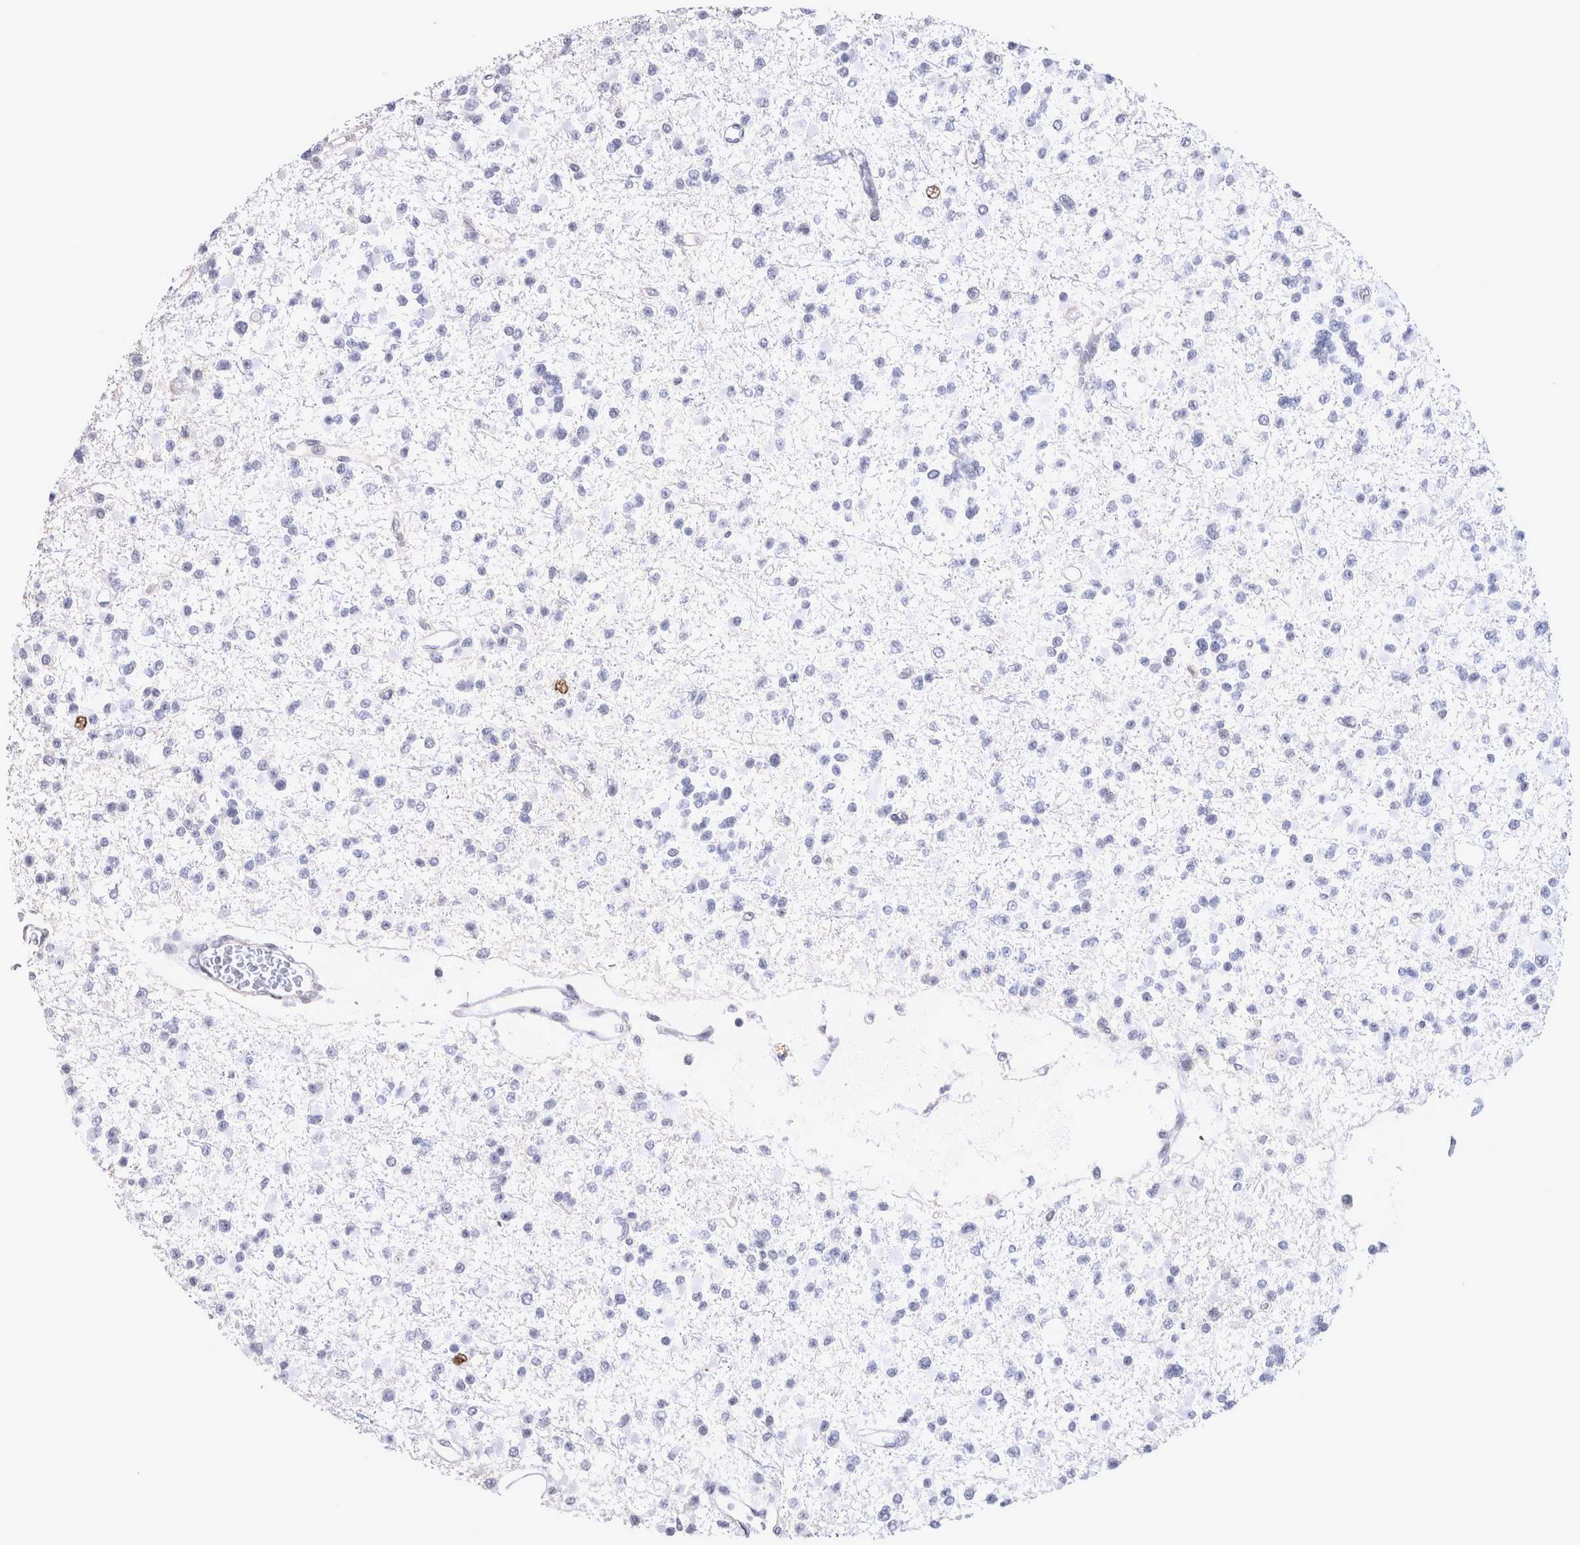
{"staining": {"intensity": "negative", "quantity": "none", "location": "none"}, "tissue": "glioma", "cell_type": "Tumor cells", "image_type": "cancer", "snomed": [{"axis": "morphology", "description": "Glioma, malignant, Low grade"}, {"axis": "topography", "description": "Brain"}], "caption": "DAB (3,3'-diaminobenzidine) immunohistochemical staining of malignant glioma (low-grade) demonstrates no significant staining in tumor cells.", "gene": "KIF18B", "patient": {"sex": "female", "age": 22}}